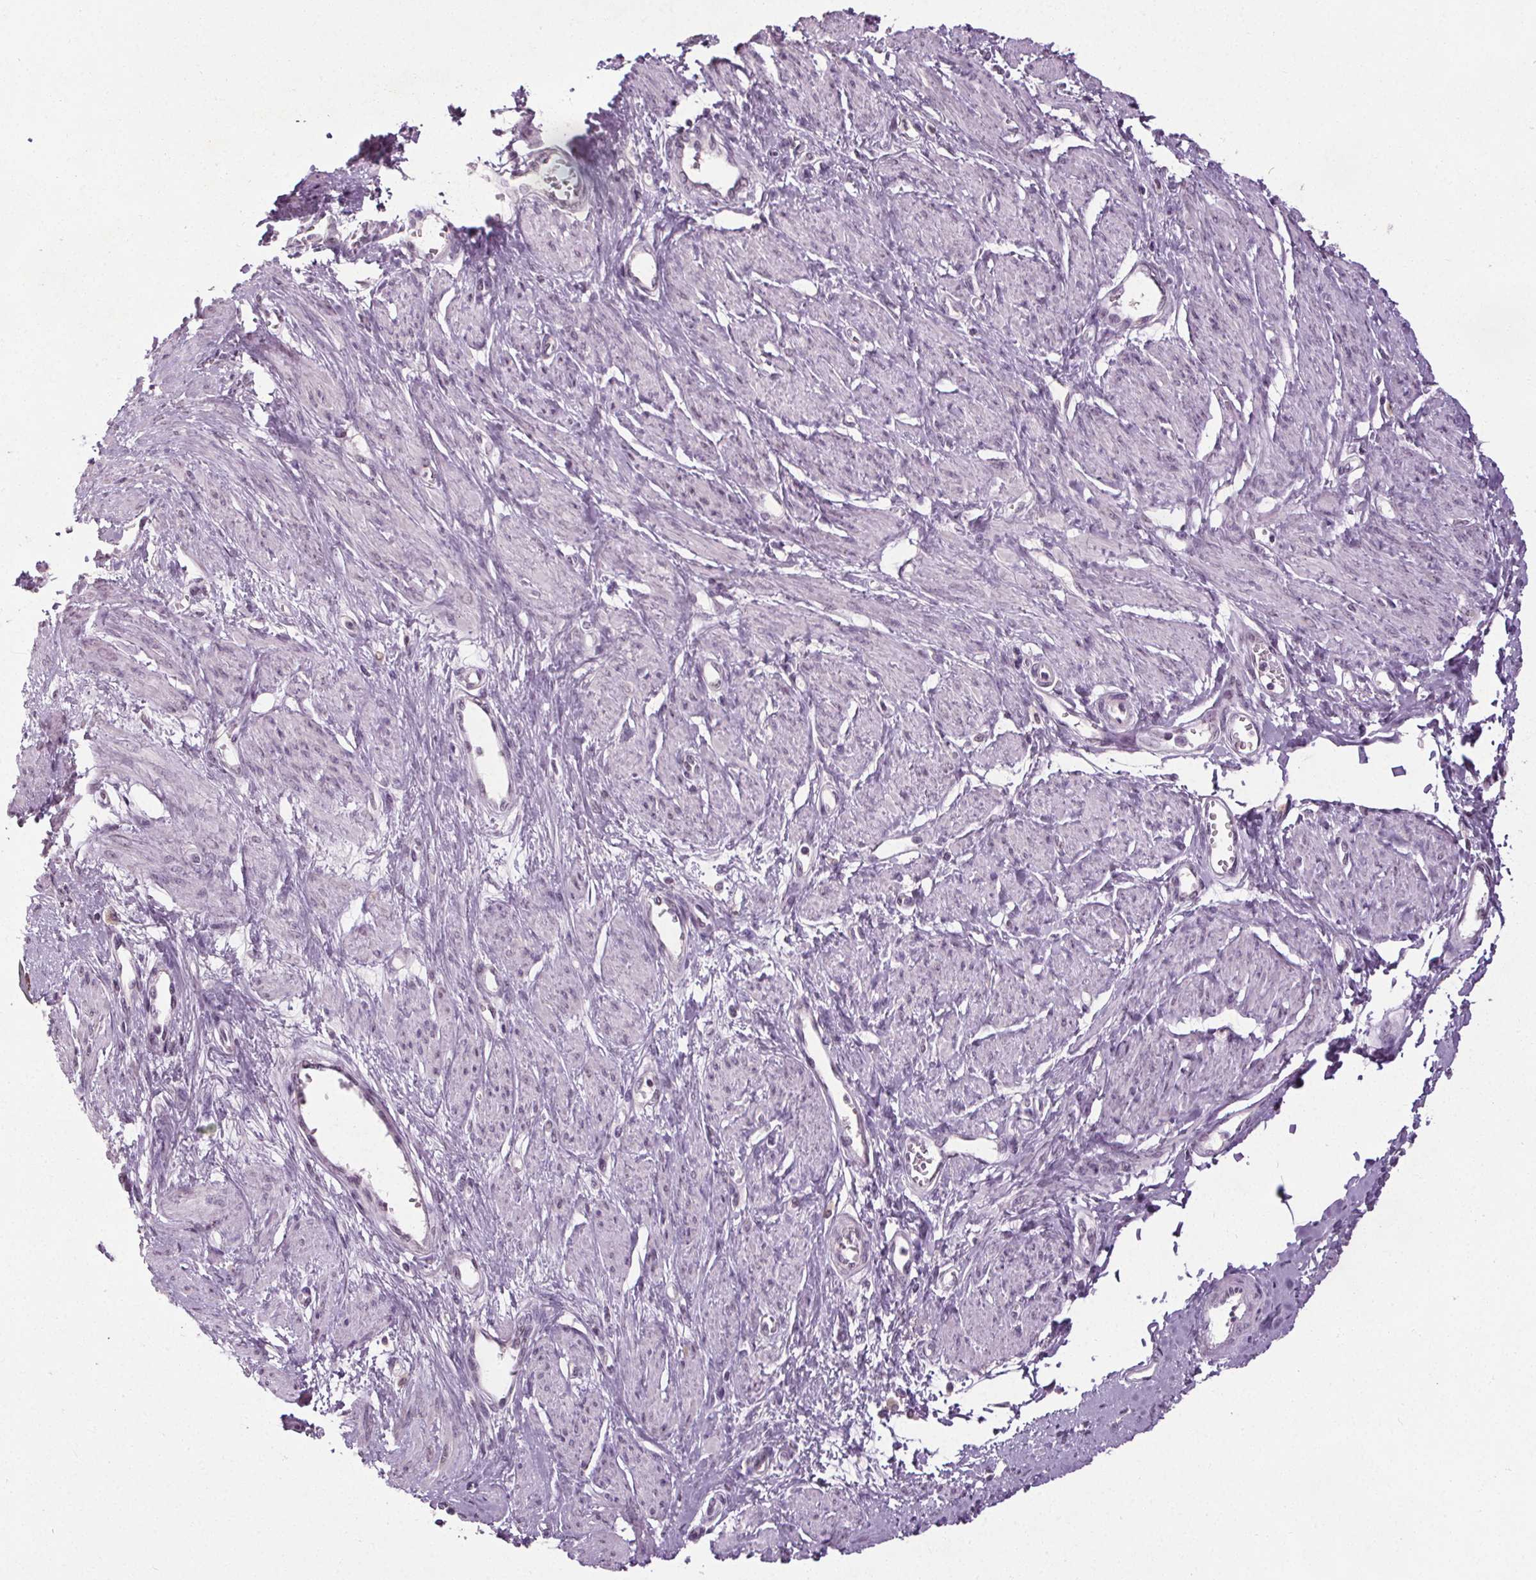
{"staining": {"intensity": "negative", "quantity": "none", "location": "none"}, "tissue": "smooth muscle", "cell_type": "Smooth muscle cells", "image_type": "normal", "snomed": [{"axis": "morphology", "description": "Normal tissue, NOS"}, {"axis": "topography", "description": "Smooth muscle"}, {"axis": "topography", "description": "Uterus"}], "caption": "DAB (3,3'-diaminobenzidine) immunohistochemical staining of unremarkable smooth muscle displays no significant positivity in smooth muscle cells. (DAB (3,3'-diaminobenzidine) IHC, high magnification).", "gene": "SLC2A9", "patient": {"sex": "female", "age": 39}}